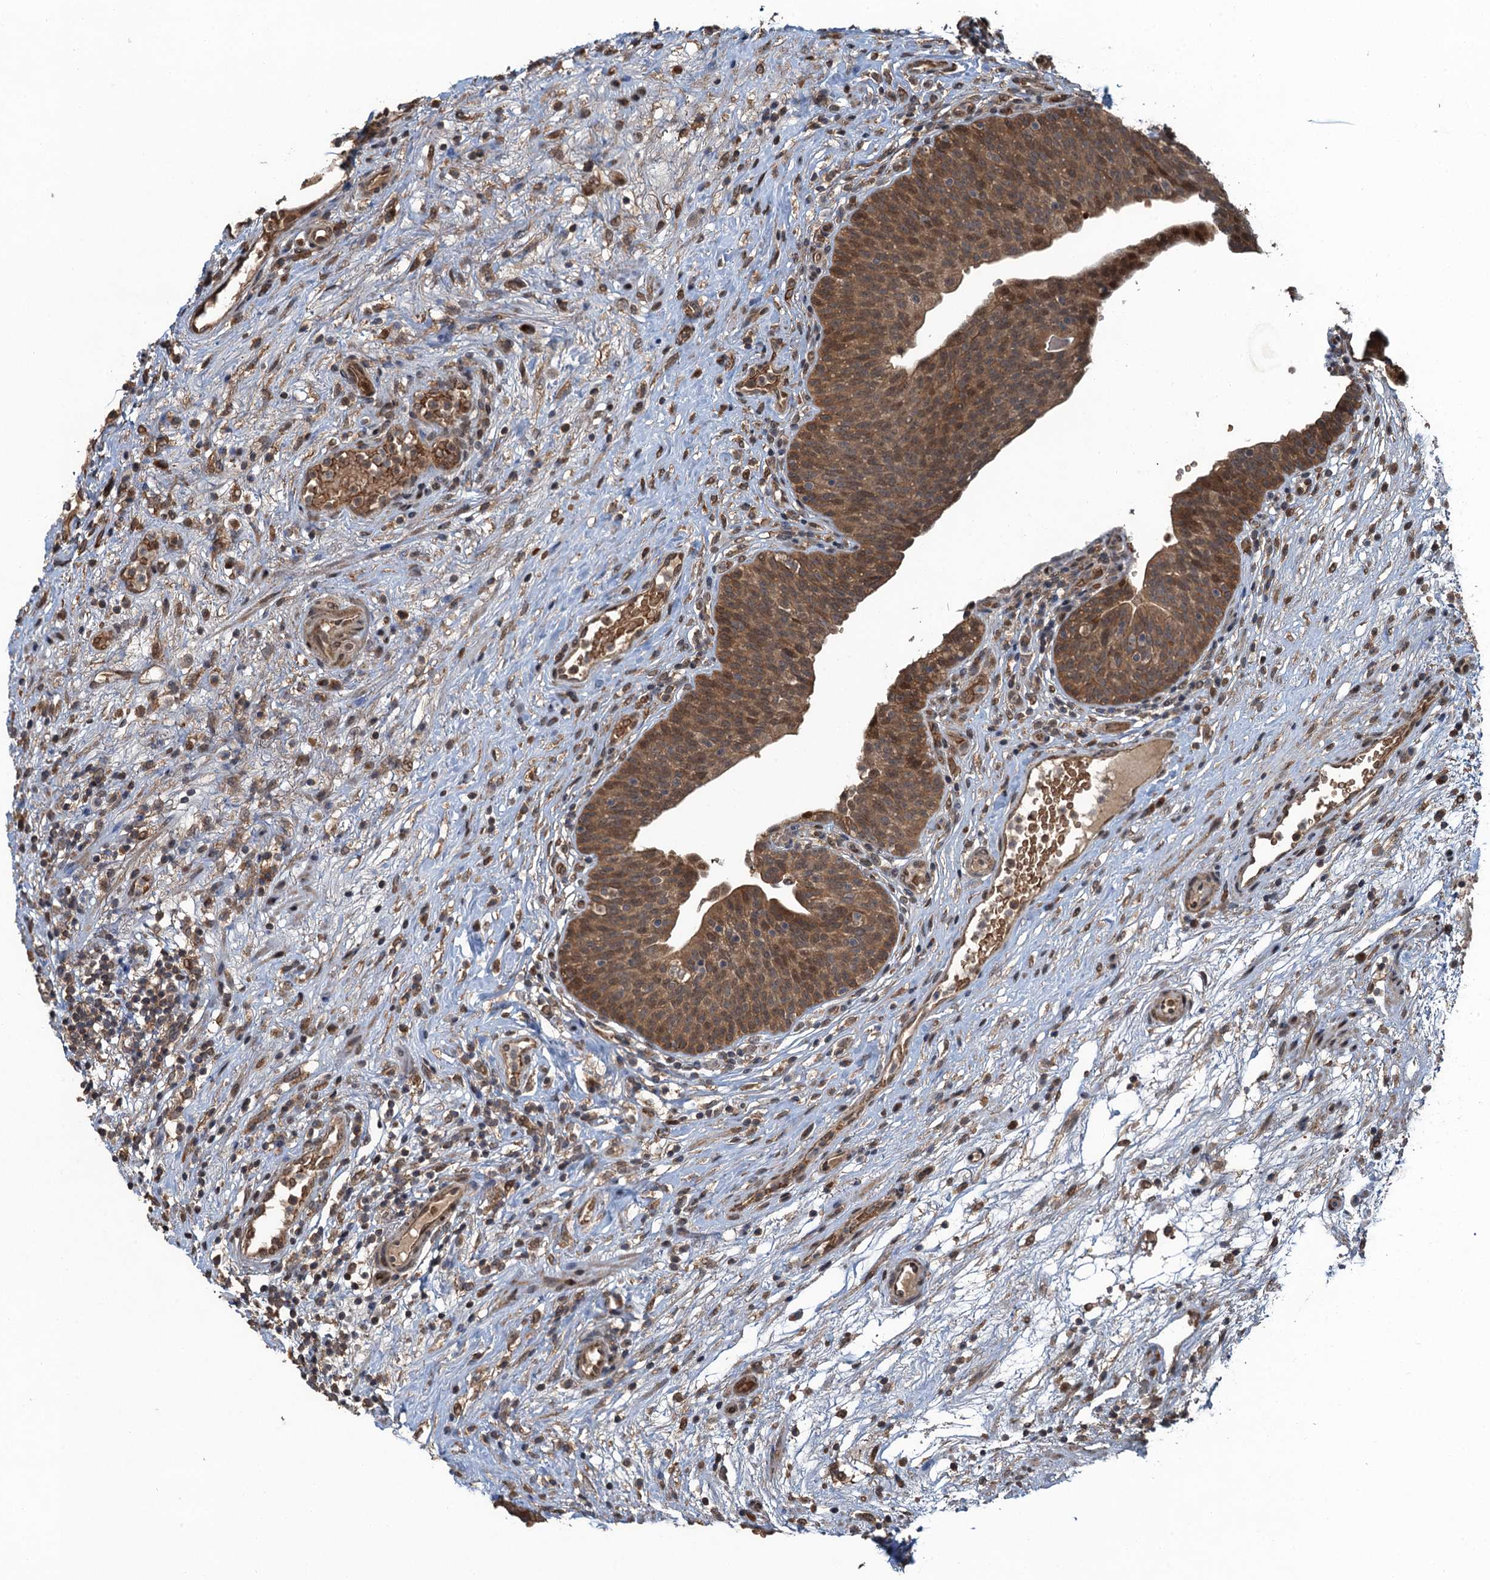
{"staining": {"intensity": "moderate", "quantity": ">75%", "location": "cytoplasmic/membranous,nuclear"}, "tissue": "urinary bladder", "cell_type": "Urothelial cells", "image_type": "normal", "snomed": [{"axis": "morphology", "description": "Normal tissue, NOS"}, {"axis": "topography", "description": "Urinary bladder"}], "caption": "DAB (3,3'-diaminobenzidine) immunohistochemical staining of unremarkable urinary bladder exhibits moderate cytoplasmic/membranous,nuclear protein positivity in about >75% of urothelial cells. (DAB (3,3'-diaminobenzidine) = brown stain, brightfield microscopy at high magnification).", "gene": "SNX32", "patient": {"sex": "male", "age": 71}}